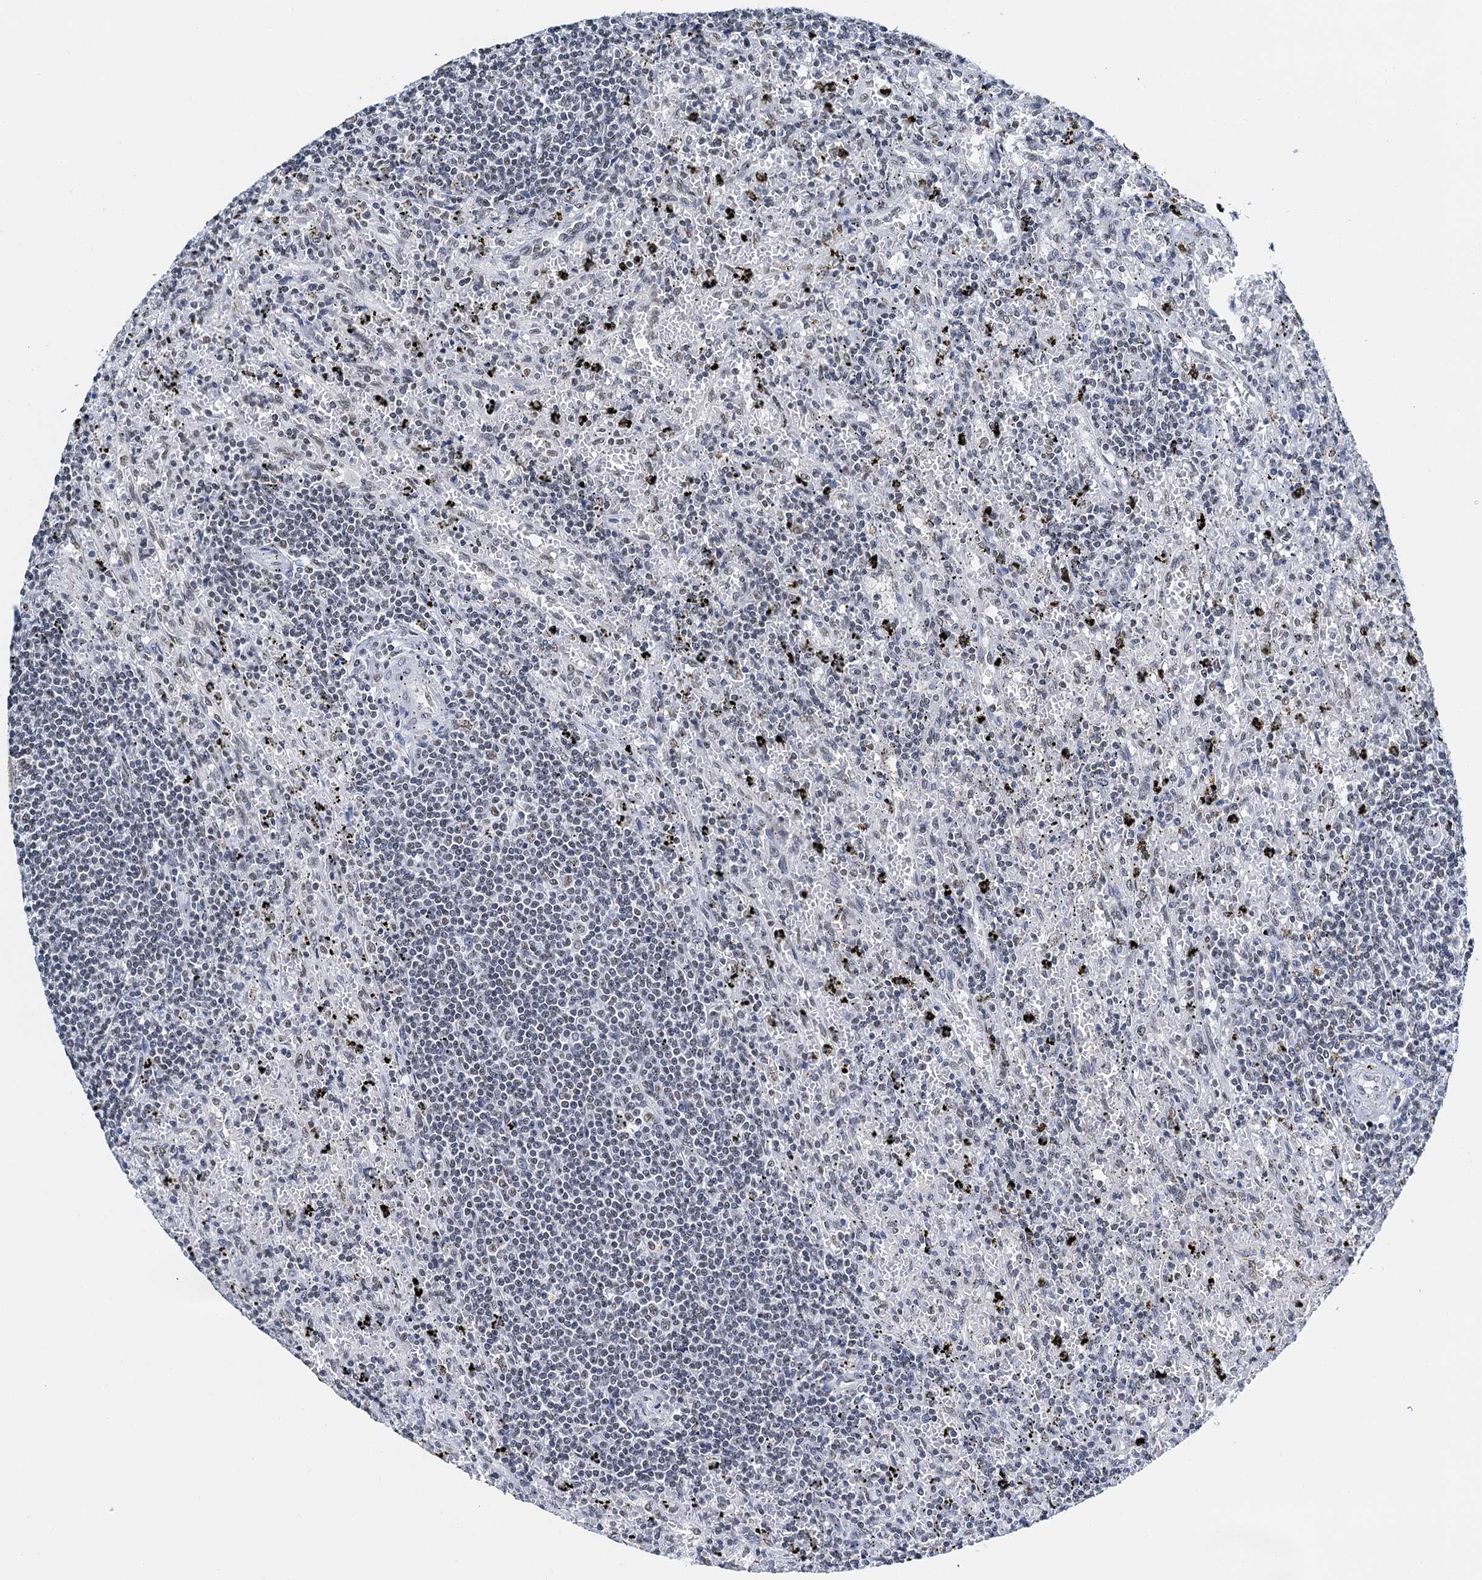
{"staining": {"intensity": "weak", "quantity": "<25%", "location": "nuclear"}, "tissue": "lymphoma", "cell_type": "Tumor cells", "image_type": "cancer", "snomed": [{"axis": "morphology", "description": "Malignant lymphoma, non-Hodgkin's type, Low grade"}, {"axis": "topography", "description": "Spleen"}], "caption": "IHC photomicrograph of neoplastic tissue: human low-grade malignant lymphoma, non-Hodgkin's type stained with DAB (3,3'-diaminobenzidine) exhibits no significant protein expression in tumor cells.", "gene": "SLTM", "patient": {"sex": "male", "age": 76}}